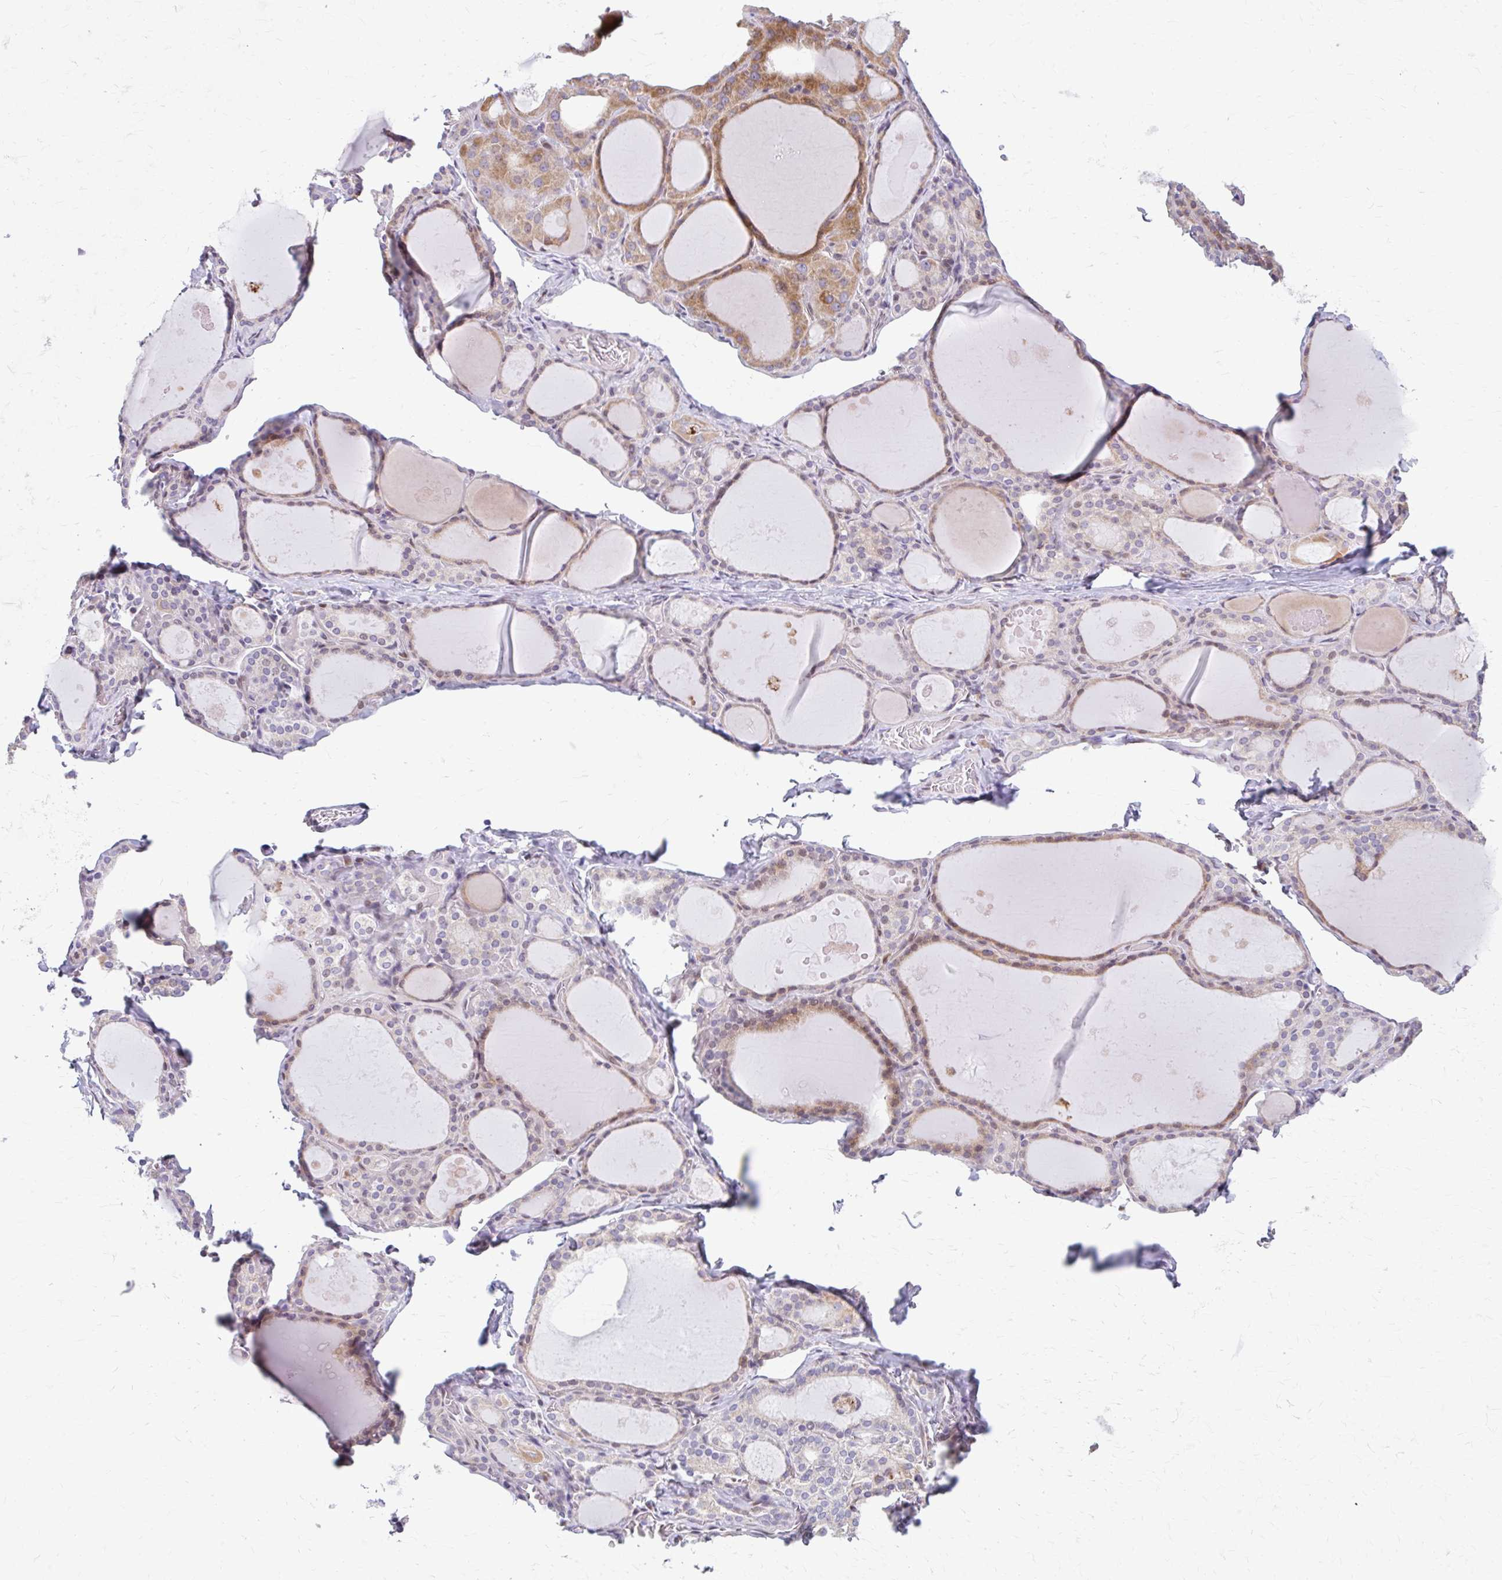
{"staining": {"intensity": "moderate", "quantity": "25%-75%", "location": "cytoplasmic/membranous"}, "tissue": "thyroid gland", "cell_type": "Glandular cells", "image_type": "normal", "snomed": [{"axis": "morphology", "description": "Normal tissue, NOS"}, {"axis": "topography", "description": "Thyroid gland"}], "caption": "A photomicrograph of thyroid gland stained for a protein reveals moderate cytoplasmic/membranous brown staining in glandular cells.", "gene": "BEAN1", "patient": {"sex": "male", "age": 56}}